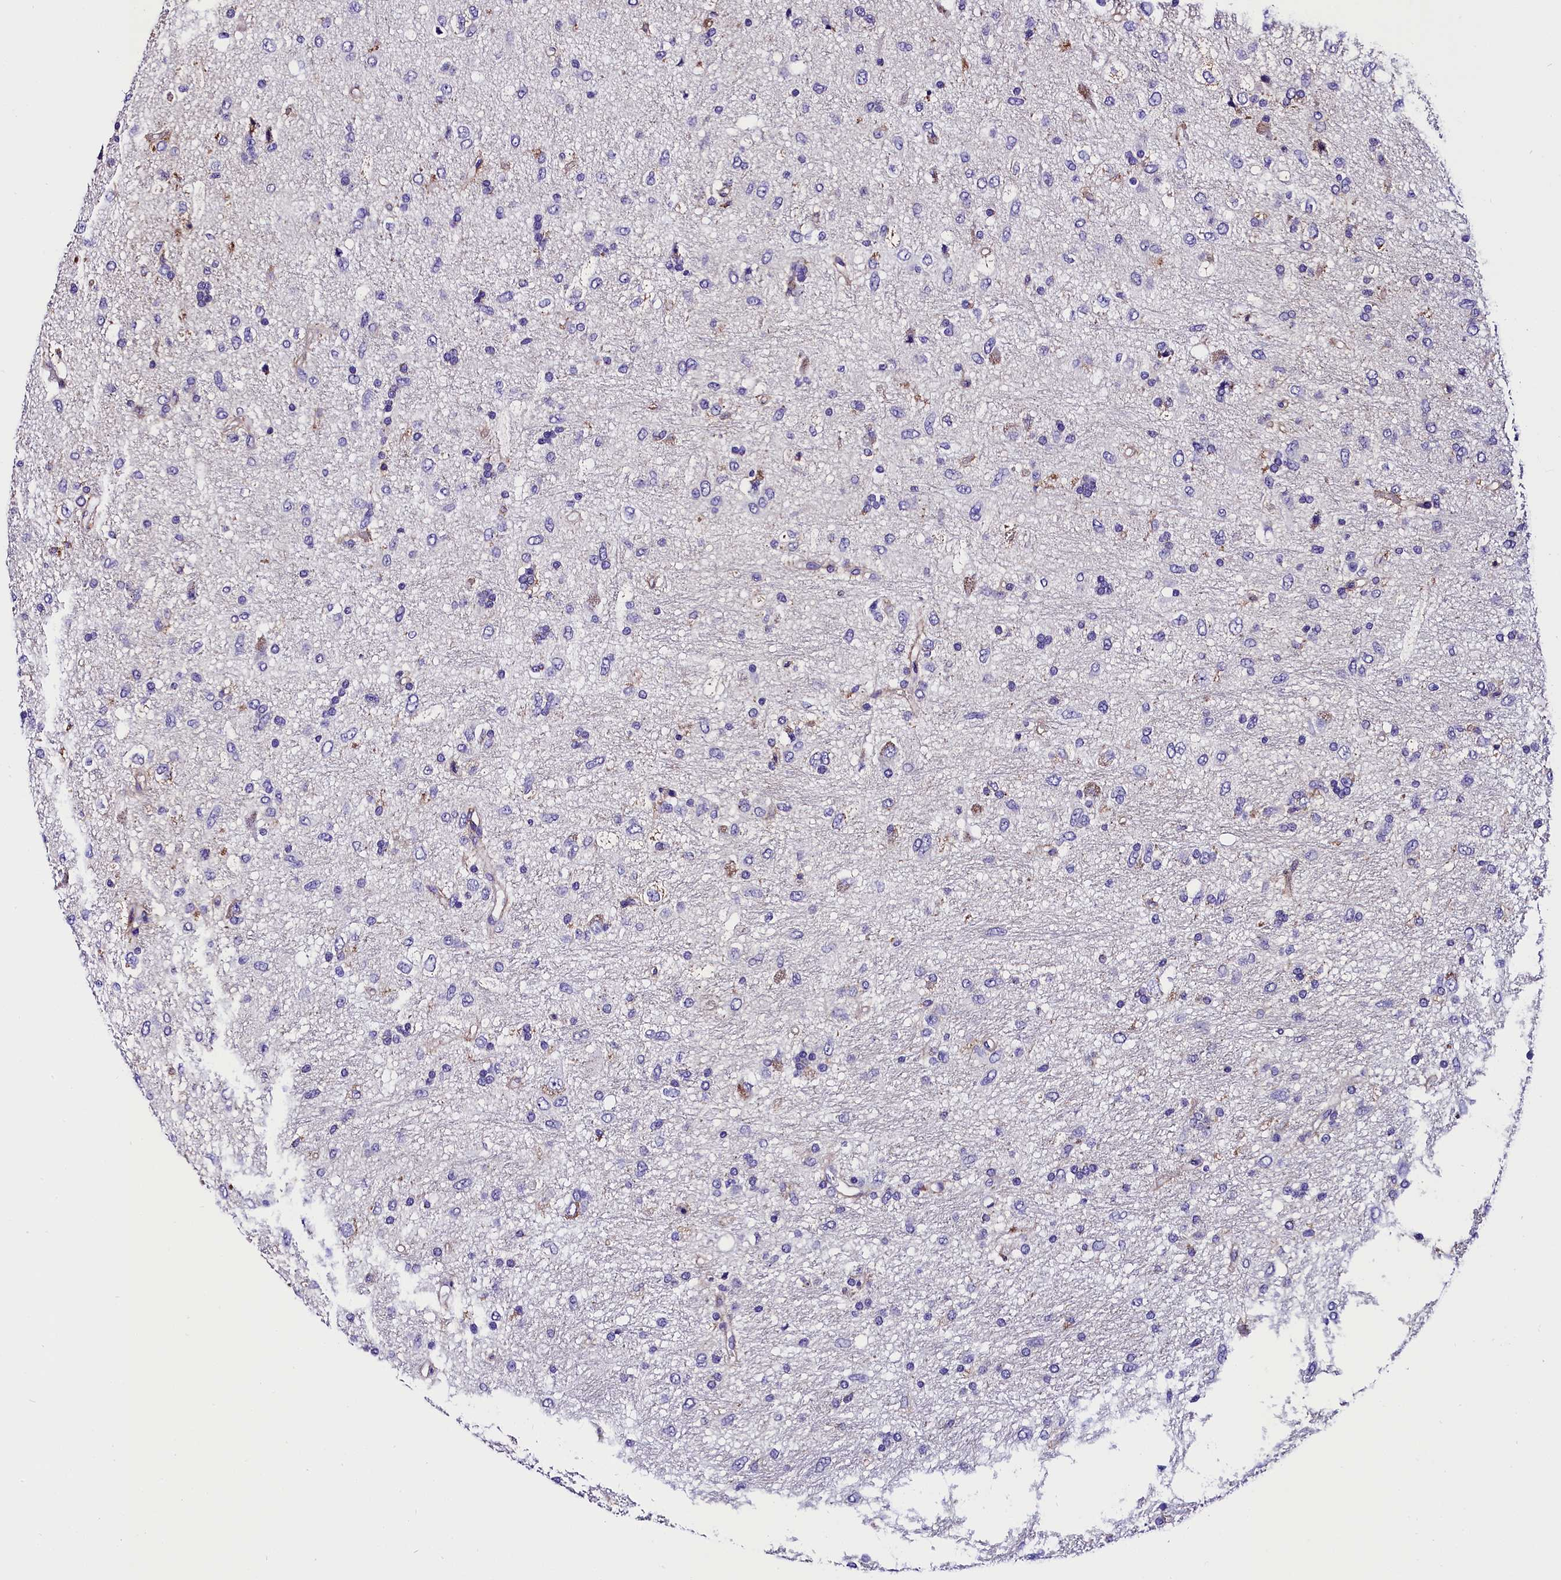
{"staining": {"intensity": "negative", "quantity": "none", "location": "none"}, "tissue": "glioma", "cell_type": "Tumor cells", "image_type": "cancer", "snomed": [{"axis": "morphology", "description": "Glioma, malignant, Low grade"}, {"axis": "topography", "description": "Brain"}], "caption": "A micrograph of malignant glioma (low-grade) stained for a protein reveals no brown staining in tumor cells.", "gene": "ACAA2", "patient": {"sex": "male", "age": 77}}